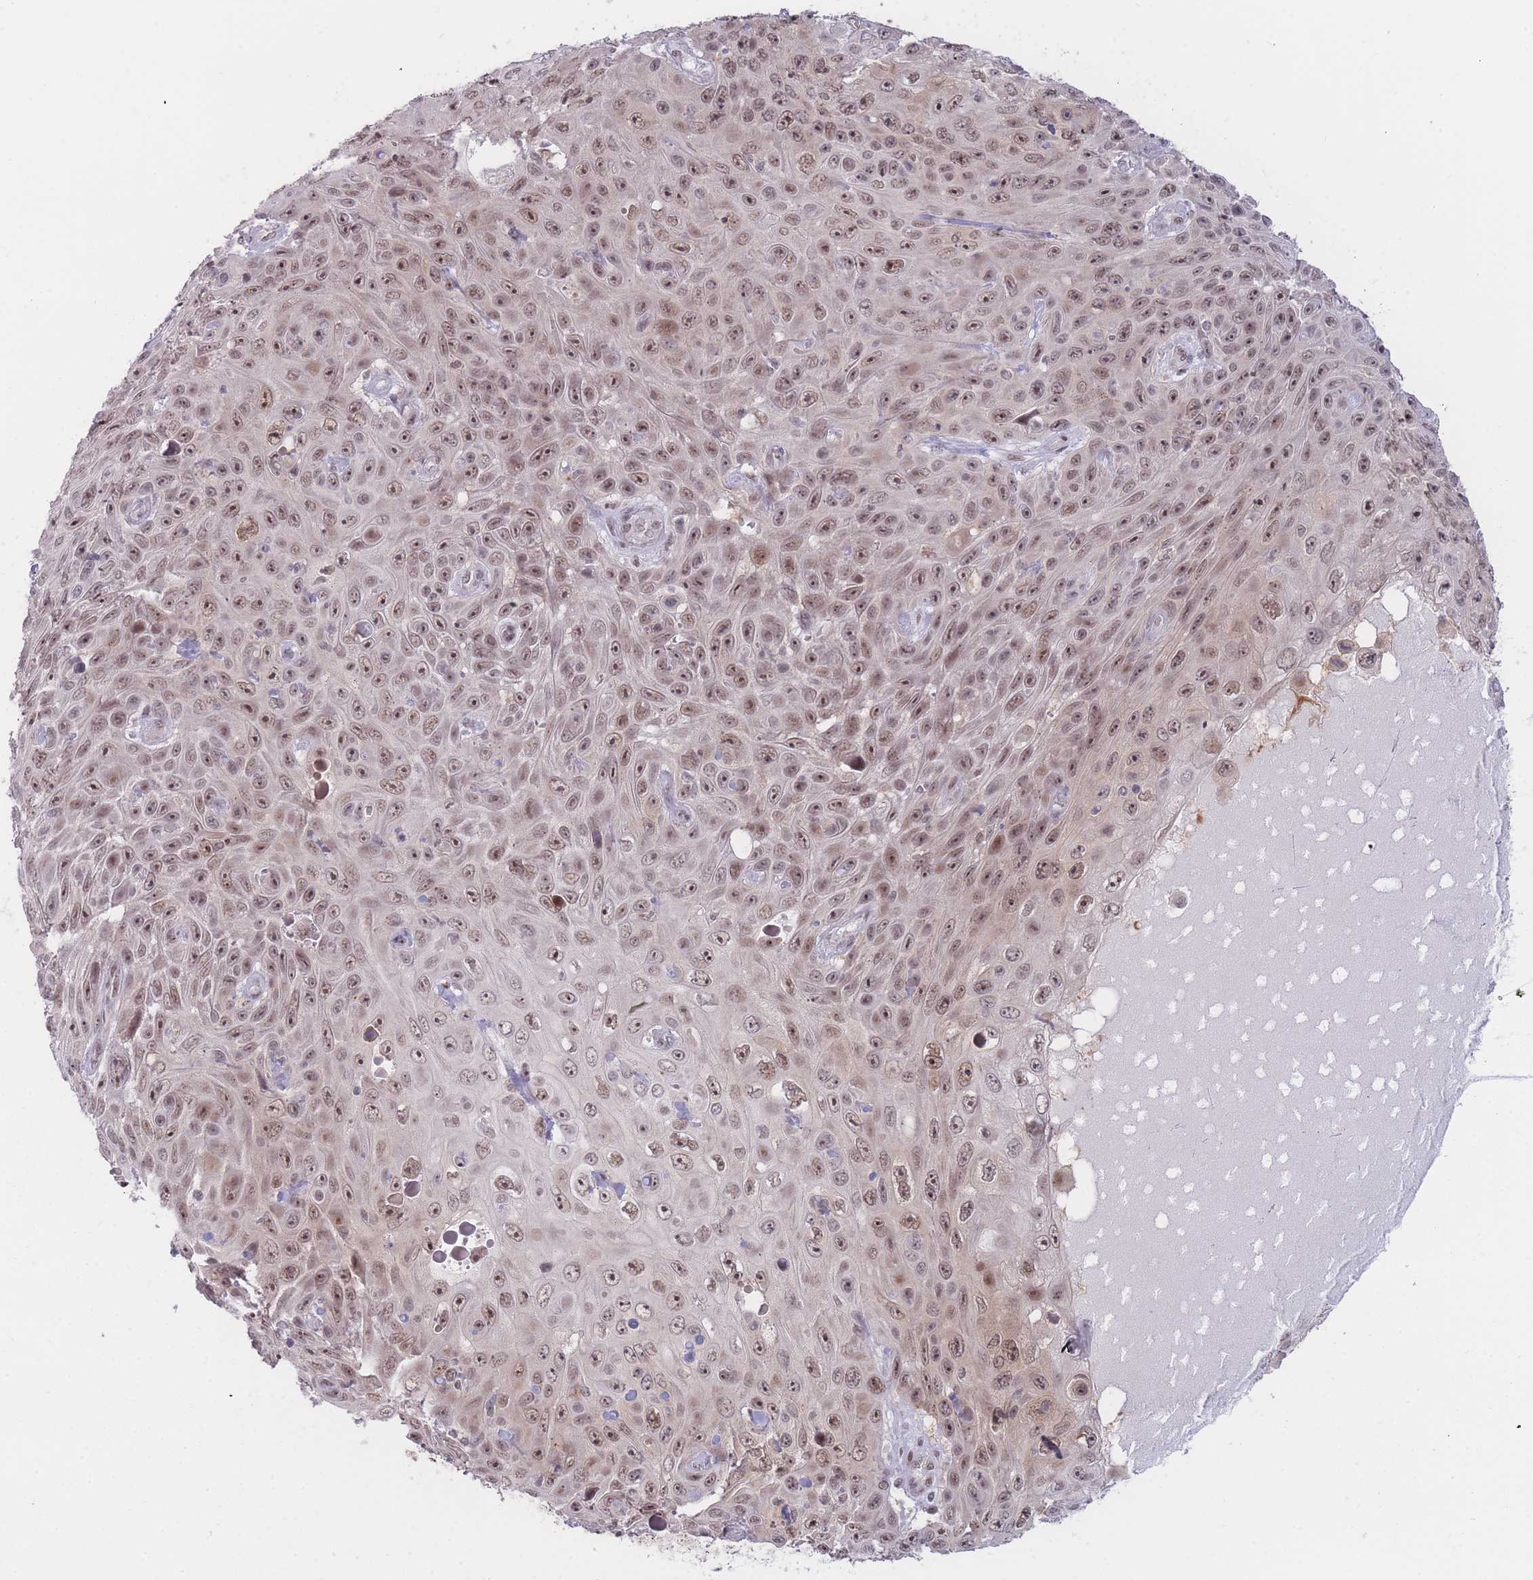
{"staining": {"intensity": "moderate", "quantity": ">75%", "location": "nuclear"}, "tissue": "skin cancer", "cell_type": "Tumor cells", "image_type": "cancer", "snomed": [{"axis": "morphology", "description": "Squamous cell carcinoma, NOS"}, {"axis": "topography", "description": "Skin"}], "caption": "Protein staining by IHC shows moderate nuclear staining in about >75% of tumor cells in skin cancer.", "gene": "DEAF1", "patient": {"sex": "male", "age": 82}}